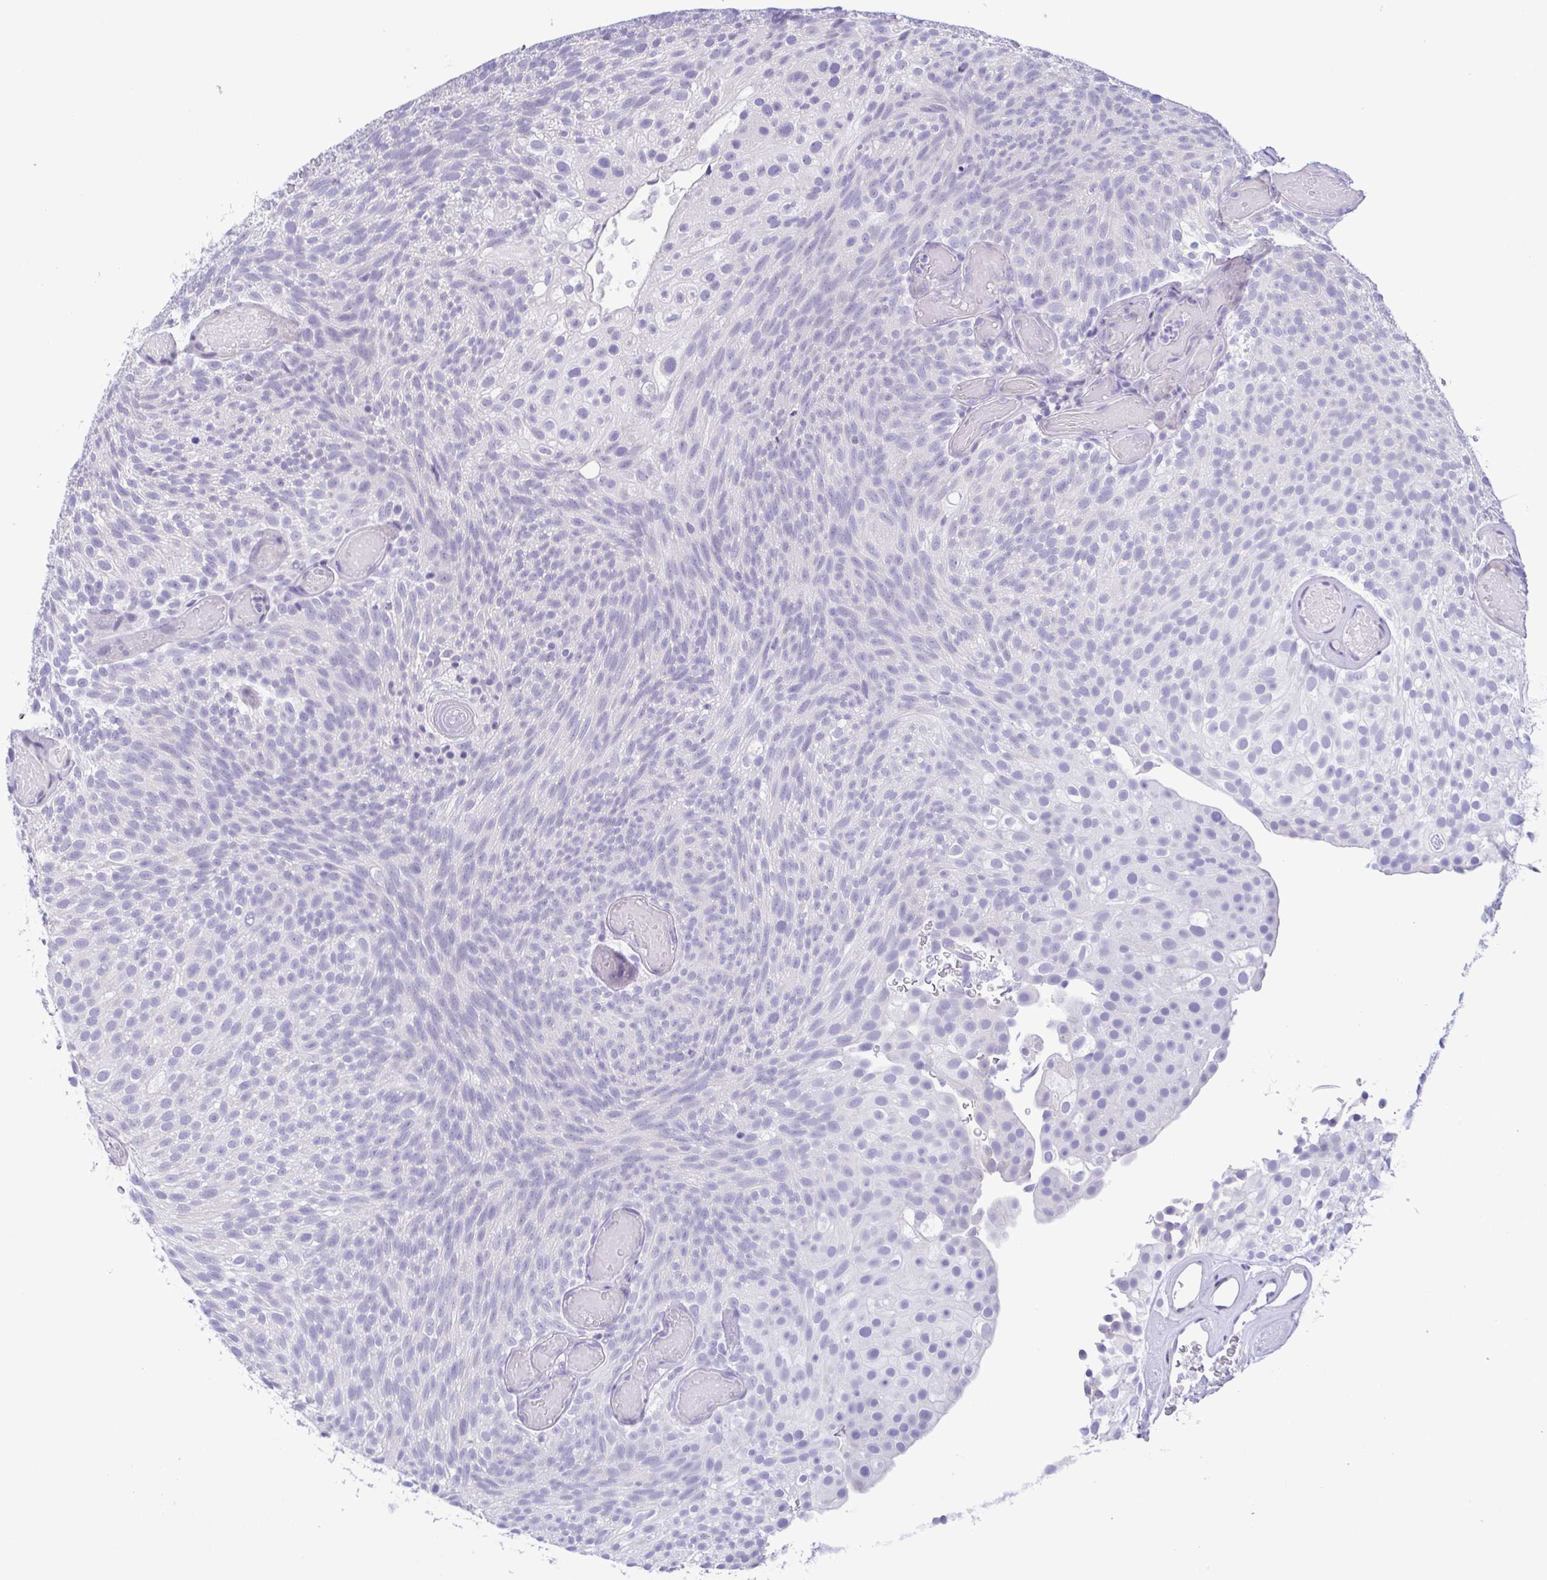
{"staining": {"intensity": "negative", "quantity": "none", "location": "none"}, "tissue": "urothelial cancer", "cell_type": "Tumor cells", "image_type": "cancer", "snomed": [{"axis": "morphology", "description": "Urothelial carcinoma, Low grade"}, {"axis": "topography", "description": "Urinary bladder"}], "caption": "This image is of low-grade urothelial carcinoma stained with IHC to label a protein in brown with the nuclei are counter-stained blue. There is no staining in tumor cells. (Stains: DAB IHC with hematoxylin counter stain, Microscopy: brightfield microscopy at high magnification).", "gene": "MYL7", "patient": {"sex": "male", "age": 78}}